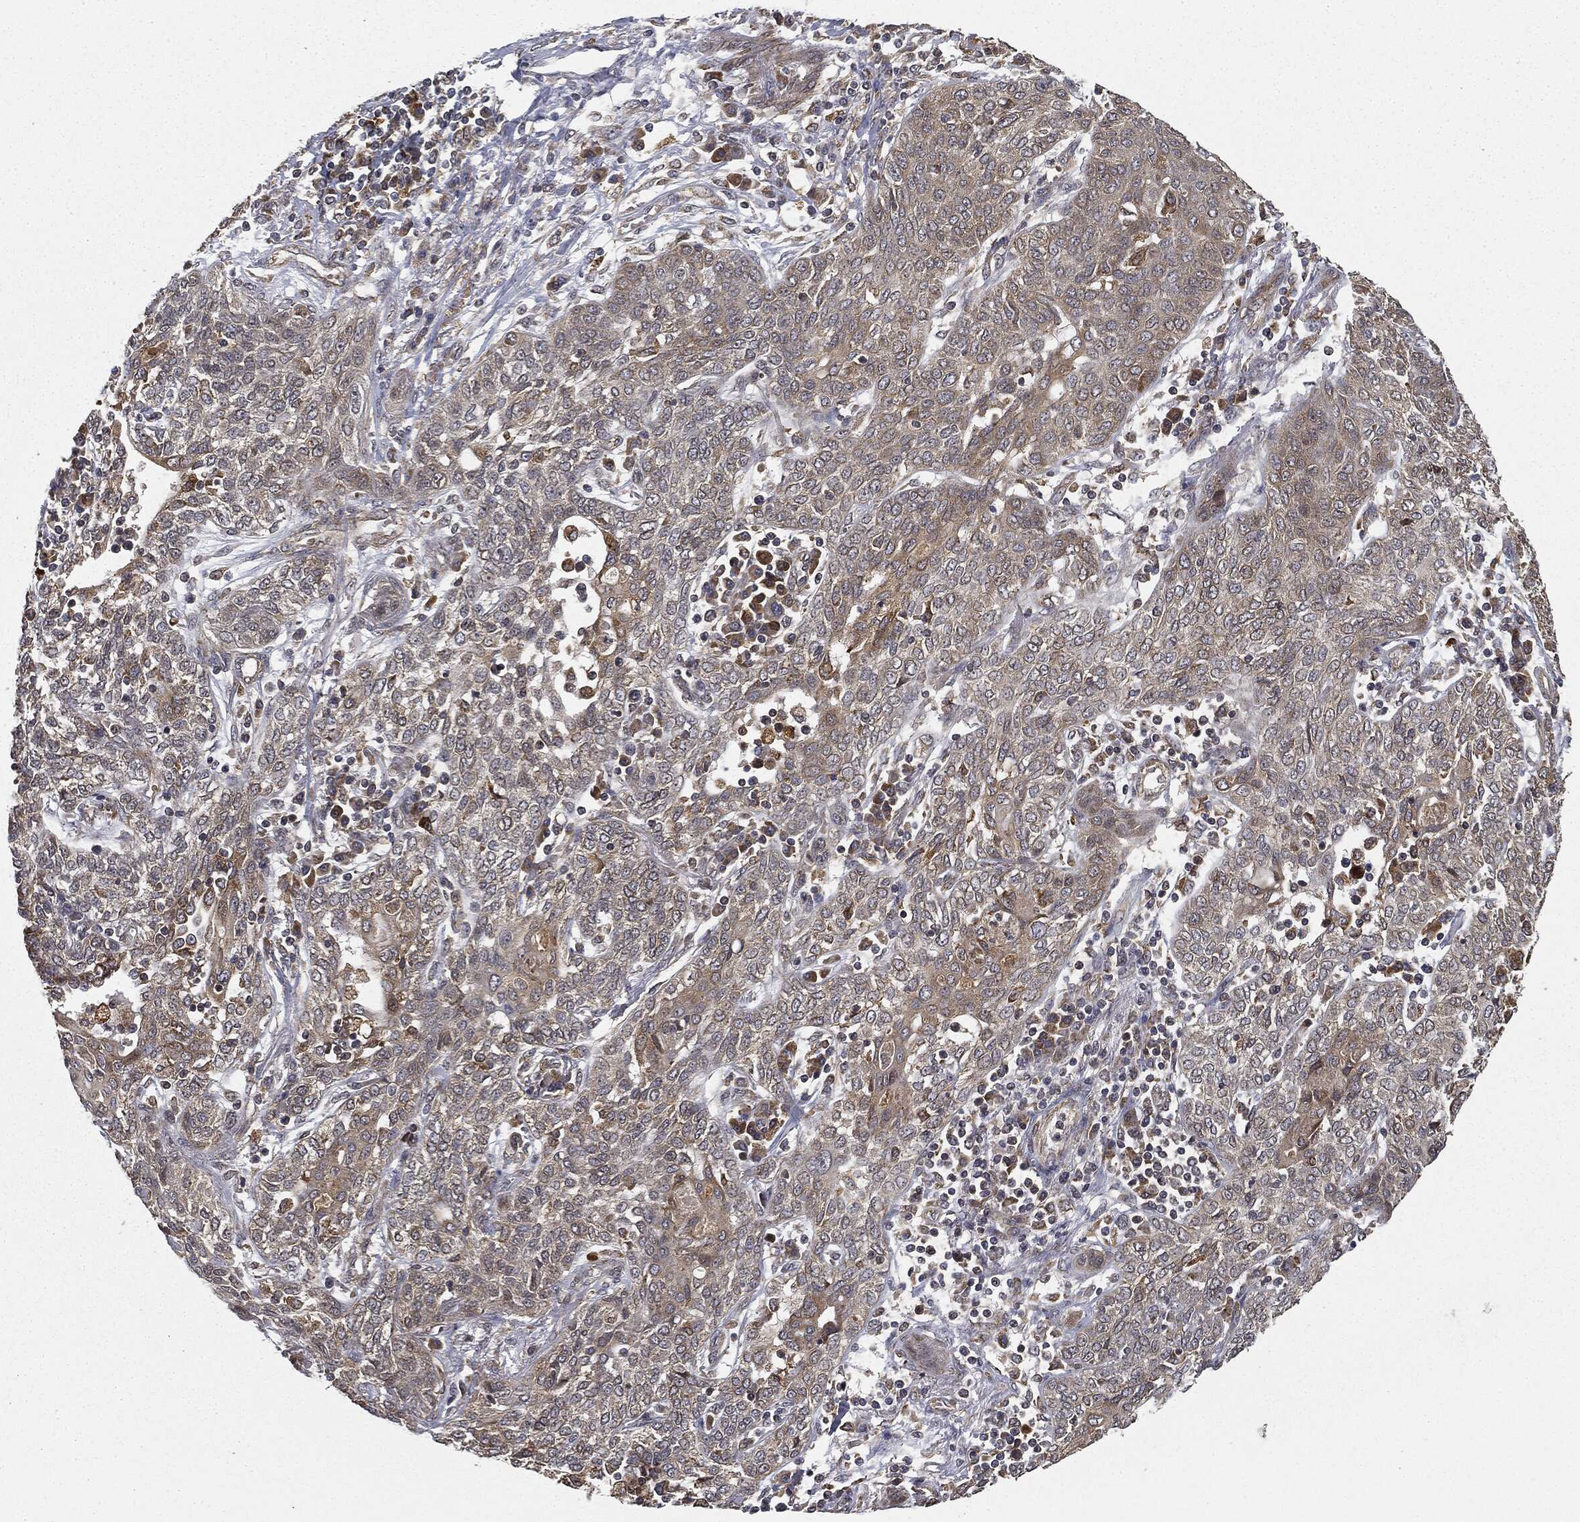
{"staining": {"intensity": "weak", "quantity": "<25%", "location": "cytoplasmic/membranous"}, "tissue": "lung cancer", "cell_type": "Tumor cells", "image_type": "cancer", "snomed": [{"axis": "morphology", "description": "Squamous cell carcinoma, NOS"}, {"axis": "topography", "description": "Lung"}], "caption": "Immunohistochemical staining of lung cancer (squamous cell carcinoma) displays no significant expression in tumor cells.", "gene": "MIER2", "patient": {"sex": "female", "age": 70}}